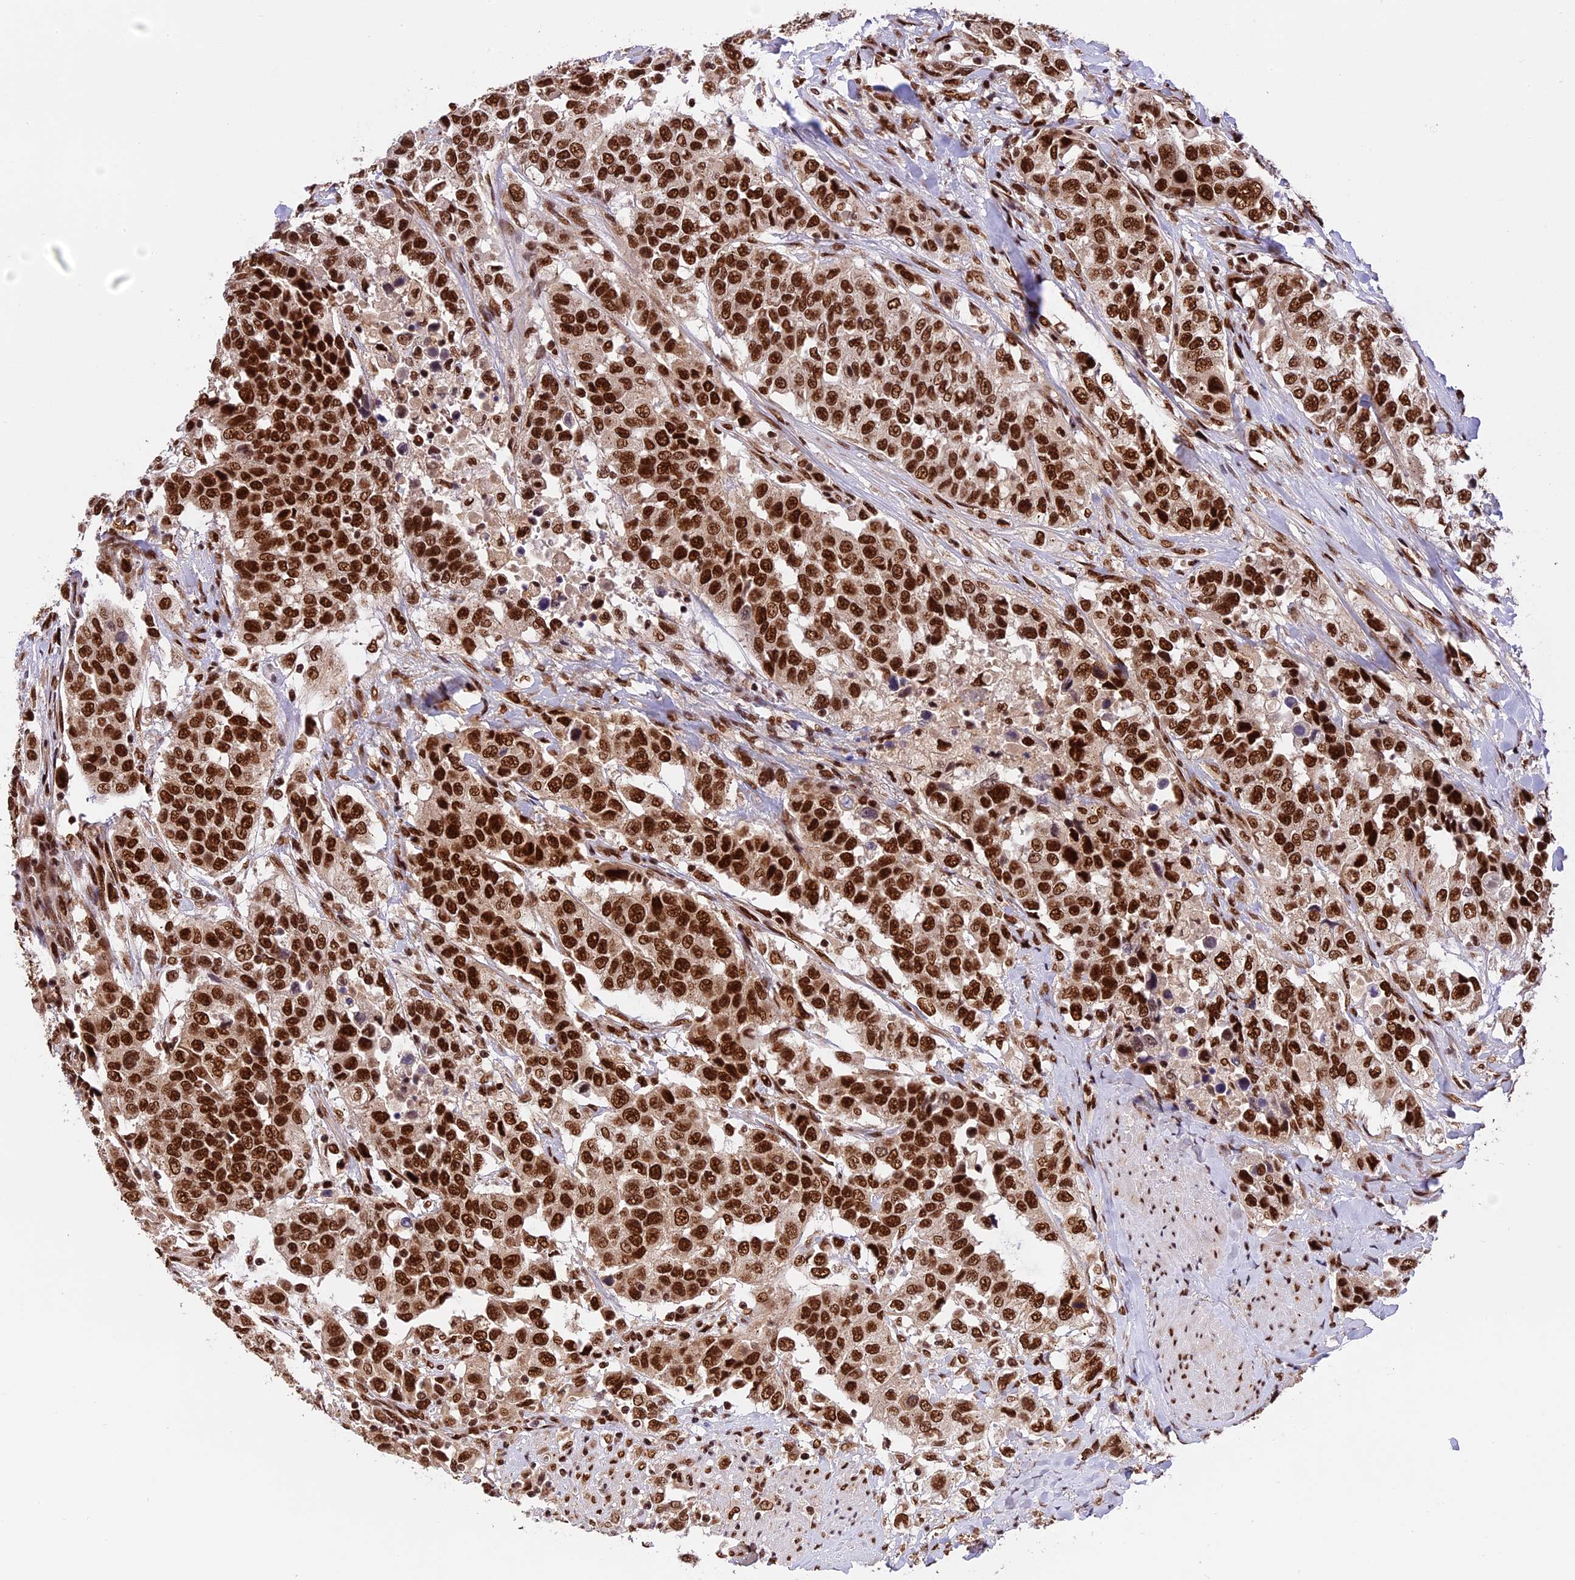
{"staining": {"intensity": "strong", "quantity": ">75%", "location": "nuclear"}, "tissue": "urothelial cancer", "cell_type": "Tumor cells", "image_type": "cancer", "snomed": [{"axis": "morphology", "description": "Urothelial carcinoma, High grade"}, {"axis": "topography", "description": "Urinary bladder"}], "caption": "A histopathology image showing strong nuclear positivity in about >75% of tumor cells in urothelial cancer, as visualized by brown immunohistochemical staining.", "gene": "RAMAC", "patient": {"sex": "female", "age": 80}}